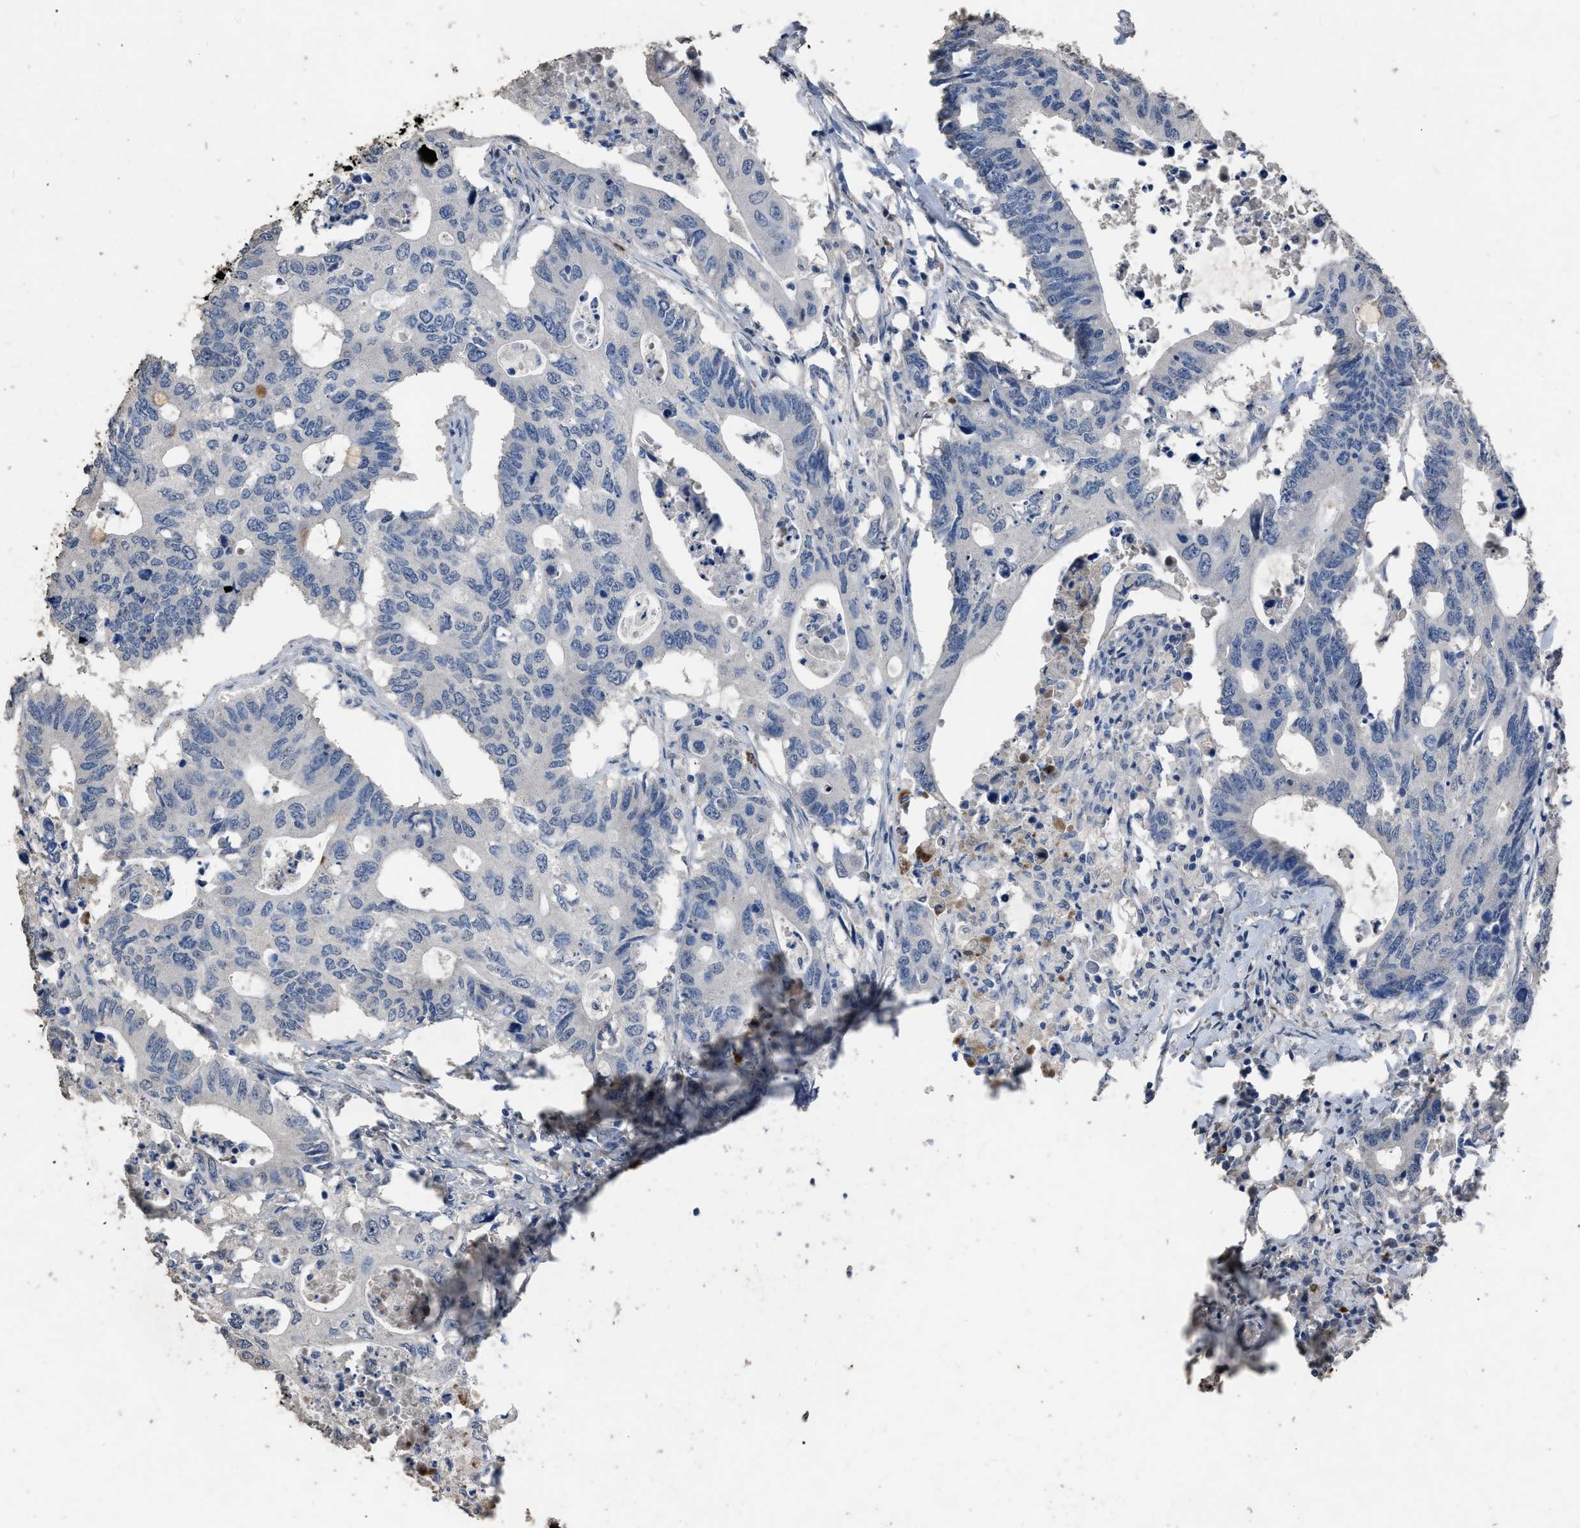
{"staining": {"intensity": "negative", "quantity": "none", "location": "none"}, "tissue": "colorectal cancer", "cell_type": "Tumor cells", "image_type": "cancer", "snomed": [{"axis": "morphology", "description": "Adenocarcinoma, NOS"}, {"axis": "topography", "description": "Colon"}], "caption": "There is no significant positivity in tumor cells of adenocarcinoma (colorectal).", "gene": "HABP2", "patient": {"sex": "male", "age": 71}}